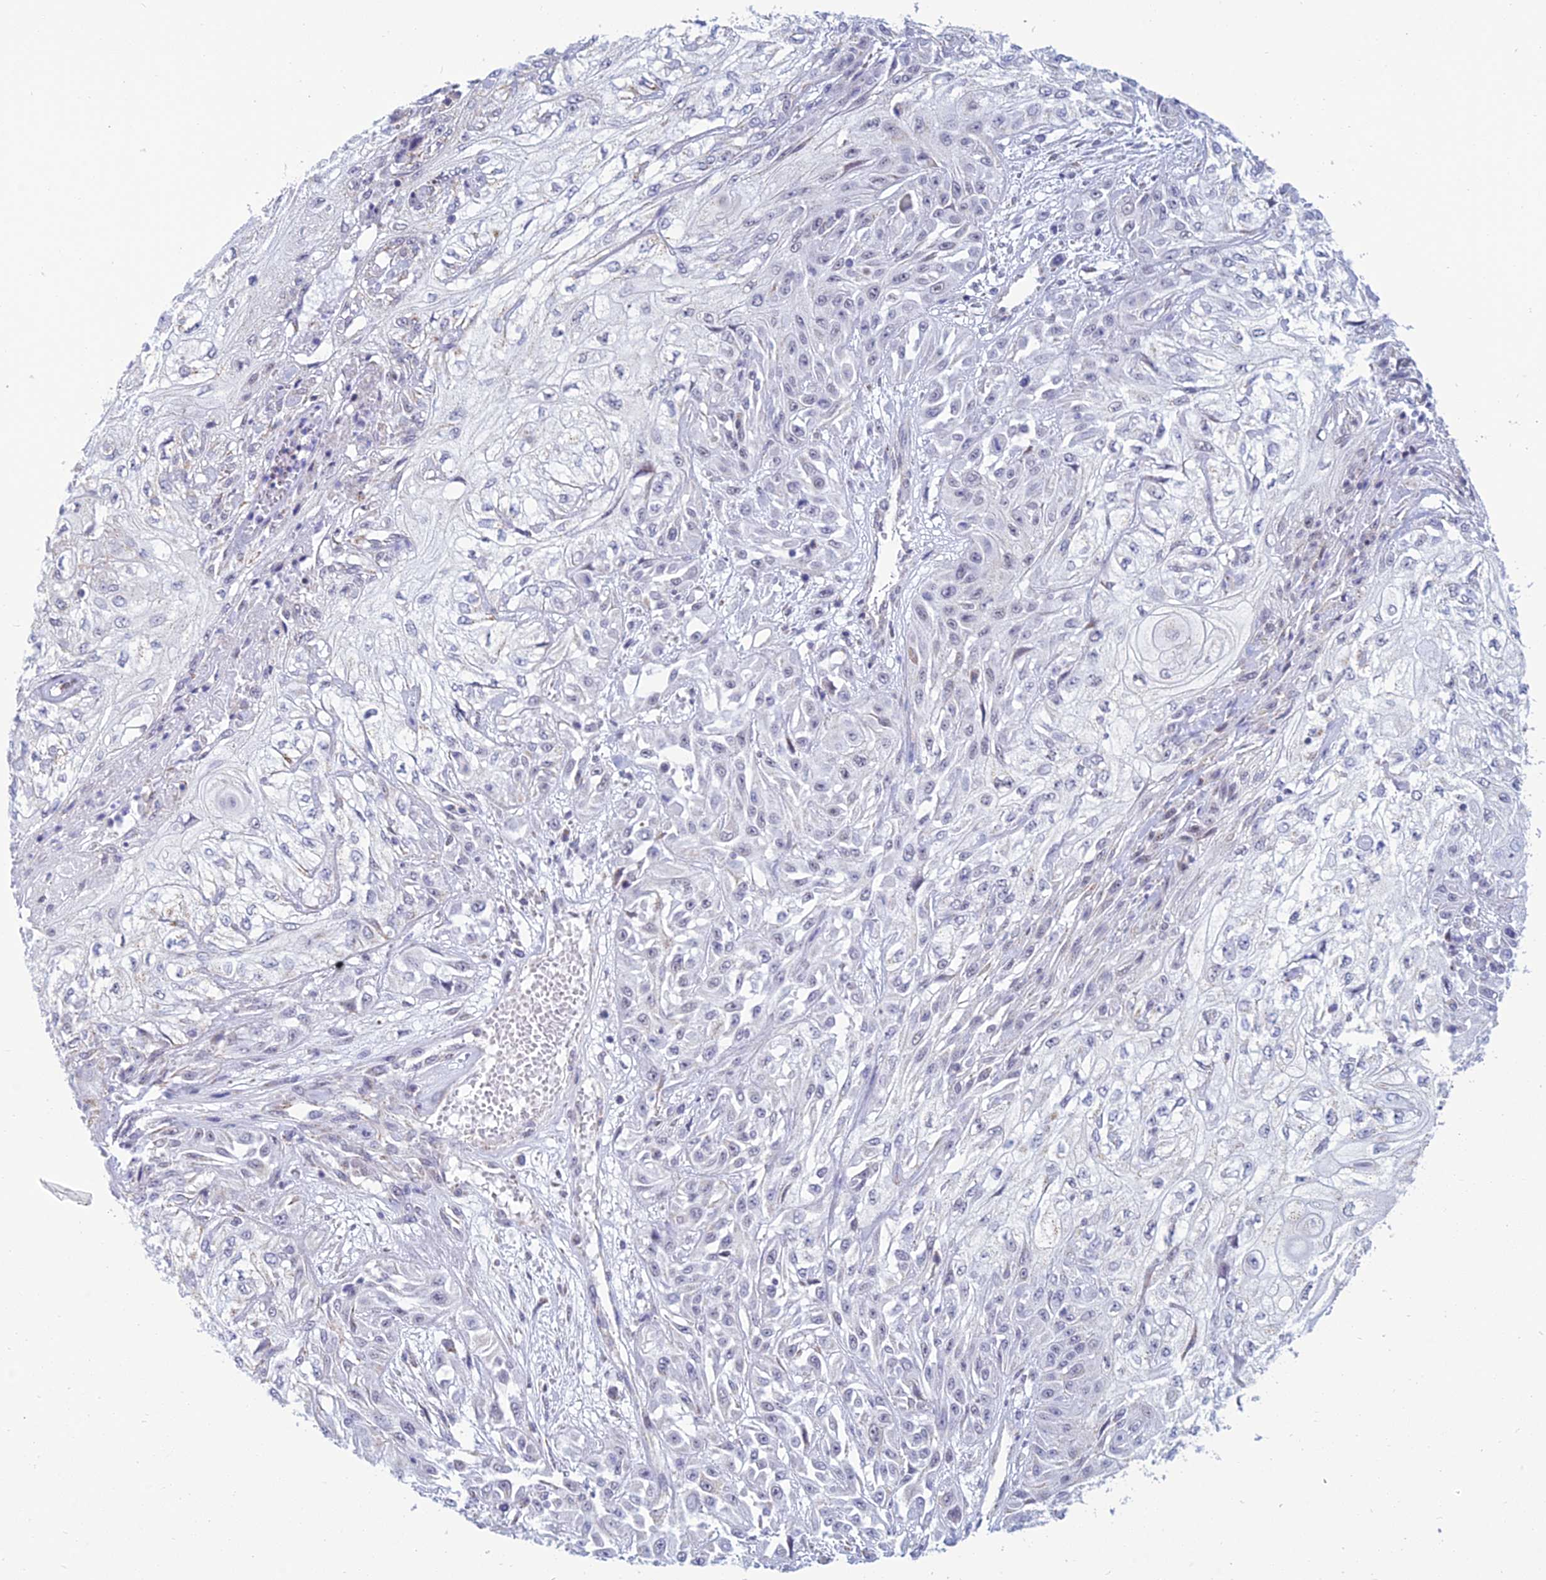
{"staining": {"intensity": "negative", "quantity": "none", "location": "none"}, "tissue": "skin cancer", "cell_type": "Tumor cells", "image_type": "cancer", "snomed": [{"axis": "morphology", "description": "Squamous cell carcinoma, NOS"}, {"axis": "morphology", "description": "Squamous cell carcinoma, metastatic, NOS"}, {"axis": "topography", "description": "Skin"}, {"axis": "topography", "description": "Lymph node"}], "caption": "Skin cancer stained for a protein using immunohistochemistry shows no staining tumor cells.", "gene": "KLF14", "patient": {"sex": "male", "age": 75}}